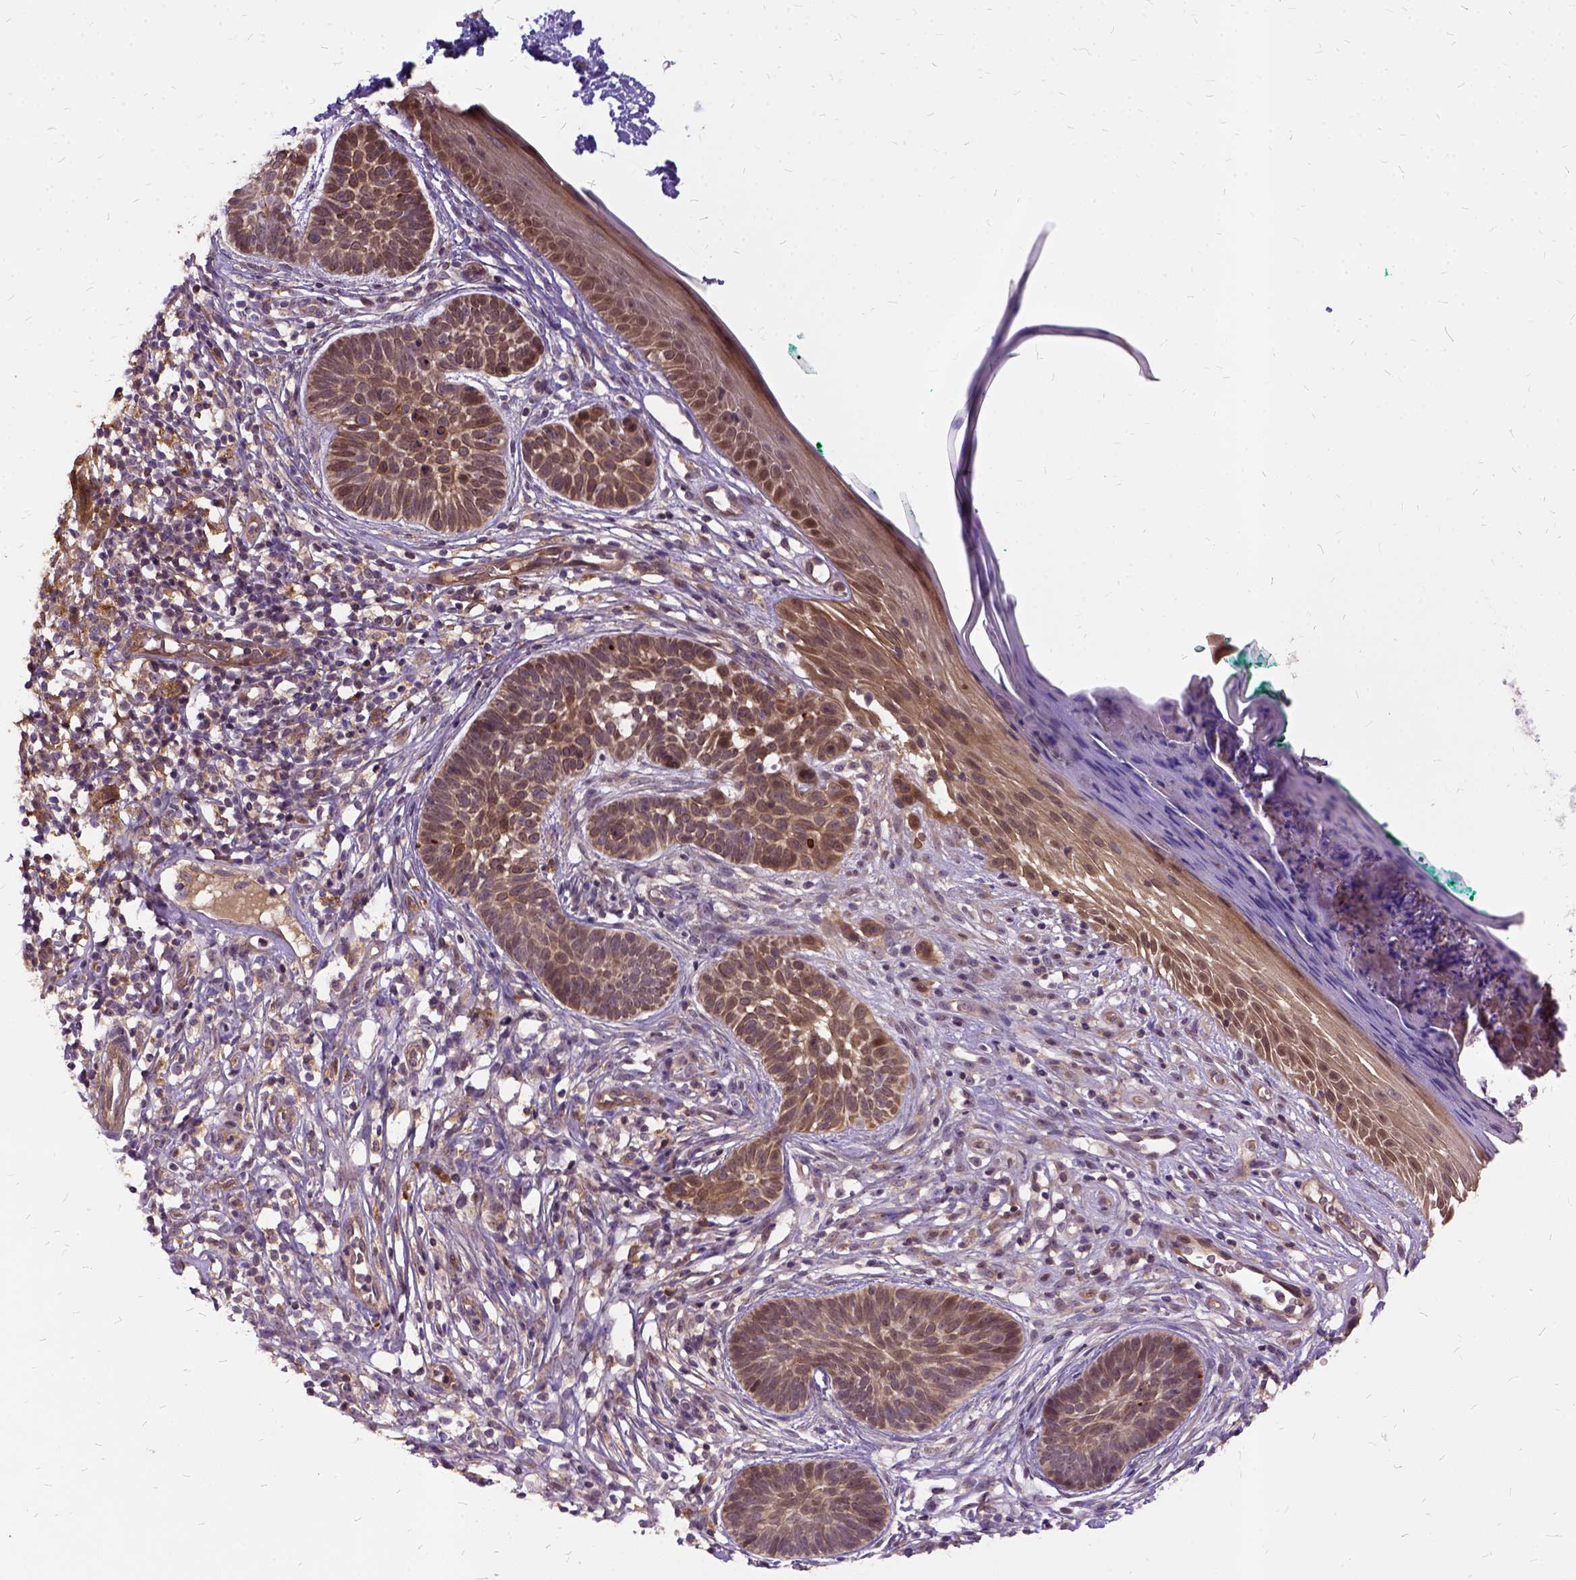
{"staining": {"intensity": "moderate", "quantity": ">75%", "location": "cytoplasmic/membranous"}, "tissue": "skin cancer", "cell_type": "Tumor cells", "image_type": "cancer", "snomed": [{"axis": "morphology", "description": "Basal cell carcinoma"}, {"axis": "topography", "description": "Skin"}], "caption": "The micrograph shows a brown stain indicating the presence of a protein in the cytoplasmic/membranous of tumor cells in basal cell carcinoma (skin).", "gene": "ILRUN", "patient": {"sex": "male", "age": 85}}